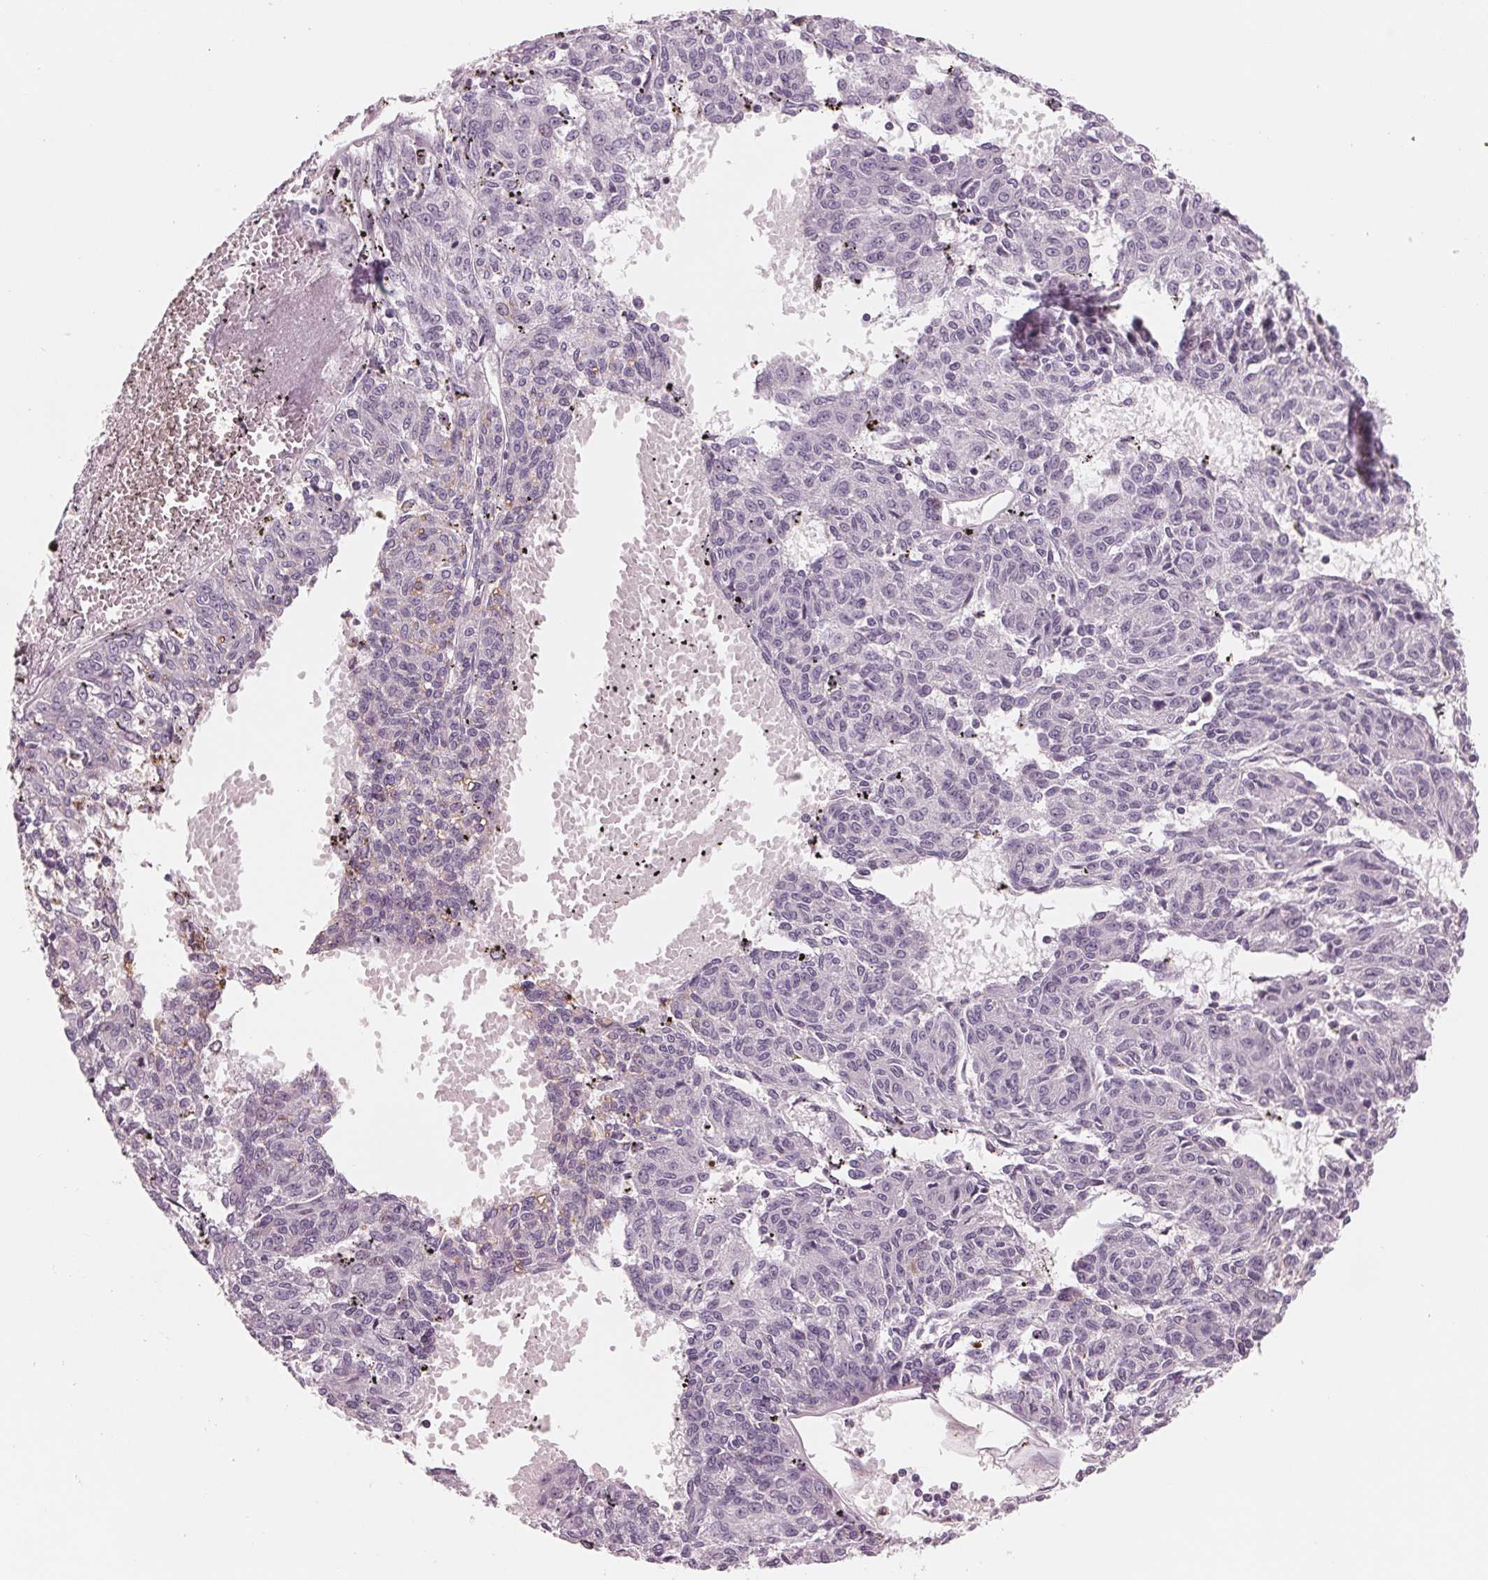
{"staining": {"intensity": "negative", "quantity": "none", "location": "none"}, "tissue": "melanoma", "cell_type": "Tumor cells", "image_type": "cancer", "snomed": [{"axis": "morphology", "description": "Malignant melanoma, NOS"}, {"axis": "topography", "description": "Skin"}], "caption": "The immunohistochemistry image has no significant positivity in tumor cells of melanoma tissue.", "gene": "IL9R", "patient": {"sex": "female", "age": 72}}